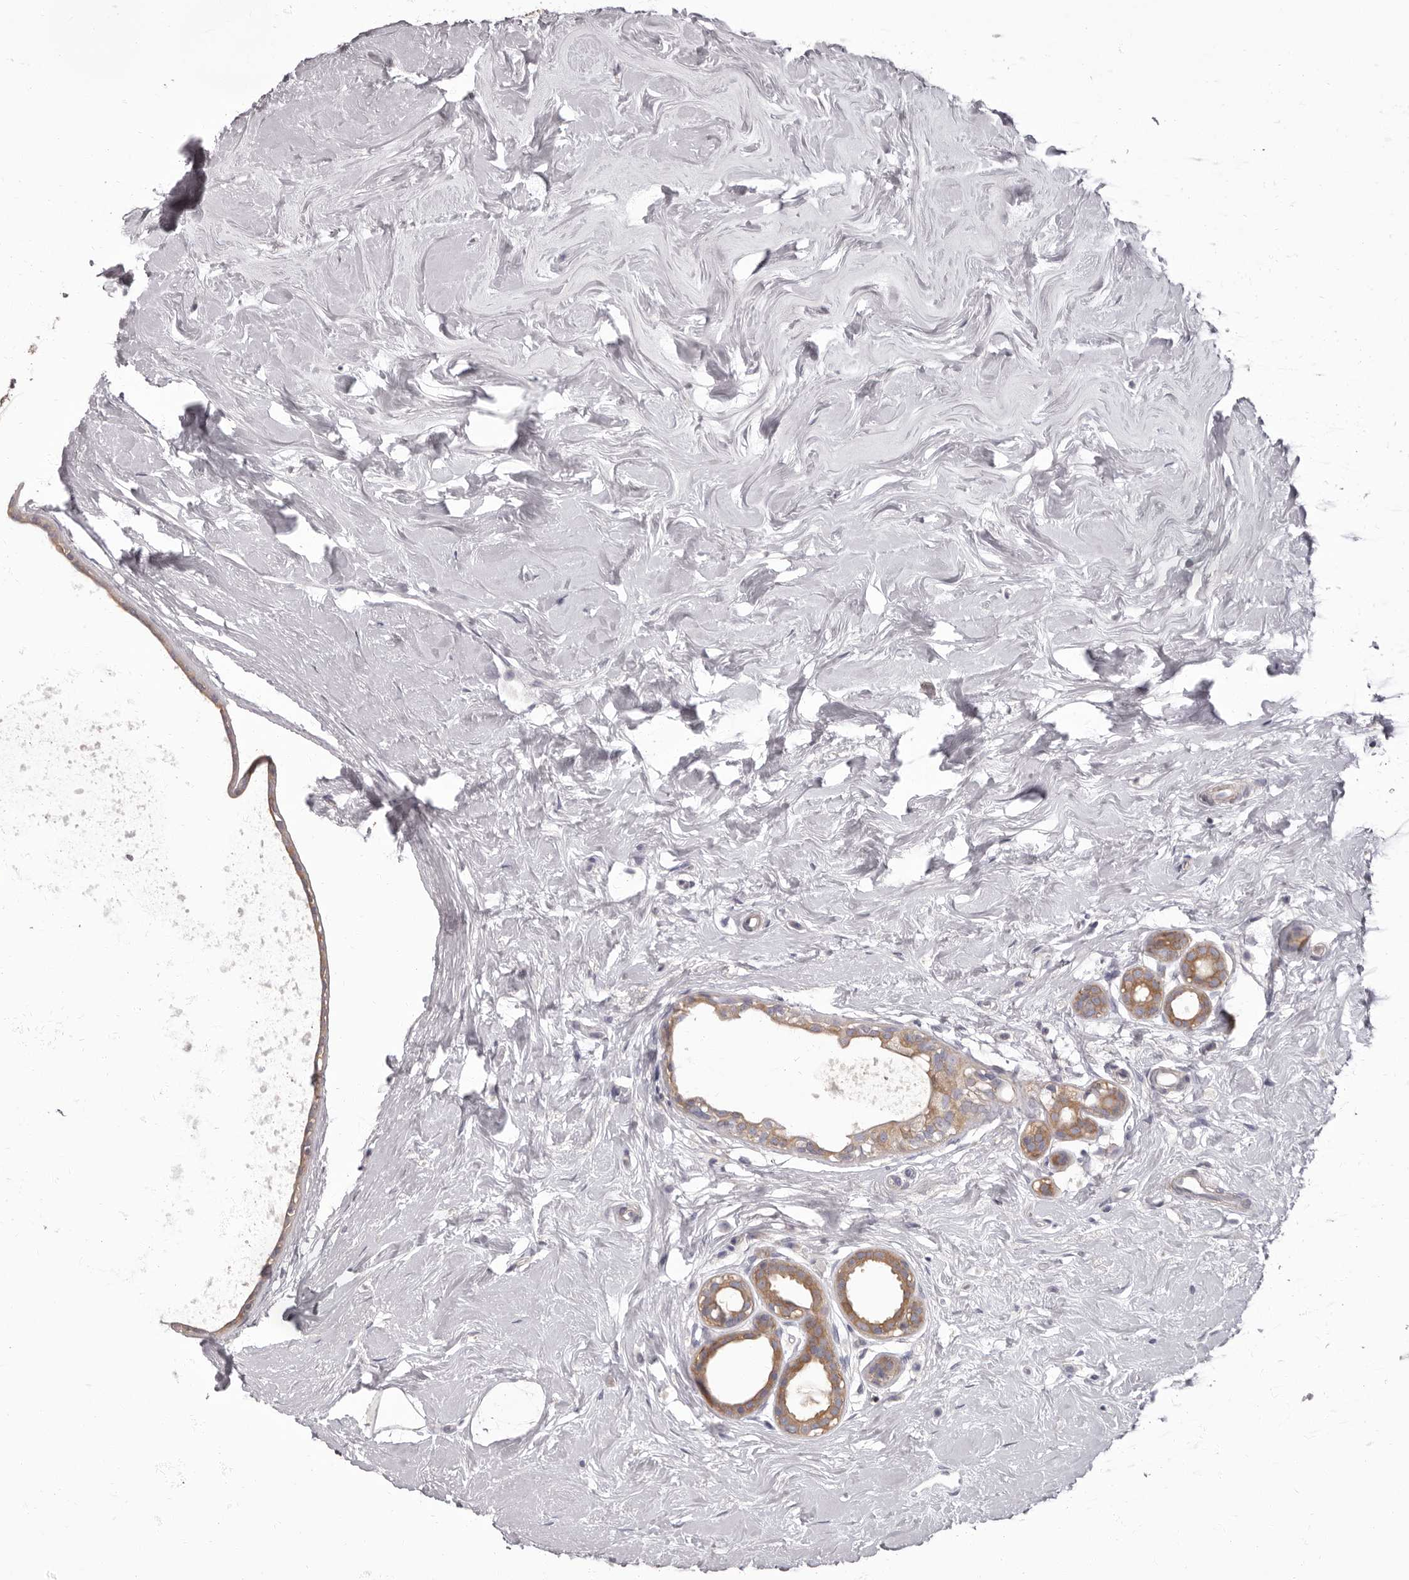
{"staining": {"intensity": "moderate", "quantity": ">75%", "location": "cytoplasmic/membranous"}, "tissue": "breast cancer", "cell_type": "Tumor cells", "image_type": "cancer", "snomed": [{"axis": "morphology", "description": "Lobular carcinoma"}, {"axis": "topography", "description": "Breast"}], "caption": "Human breast cancer (lobular carcinoma) stained for a protein (brown) displays moderate cytoplasmic/membranous positive positivity in about >75% of tumor cells.", "gene": "APEH", "patient": {"sex": "female", "age": 47}}